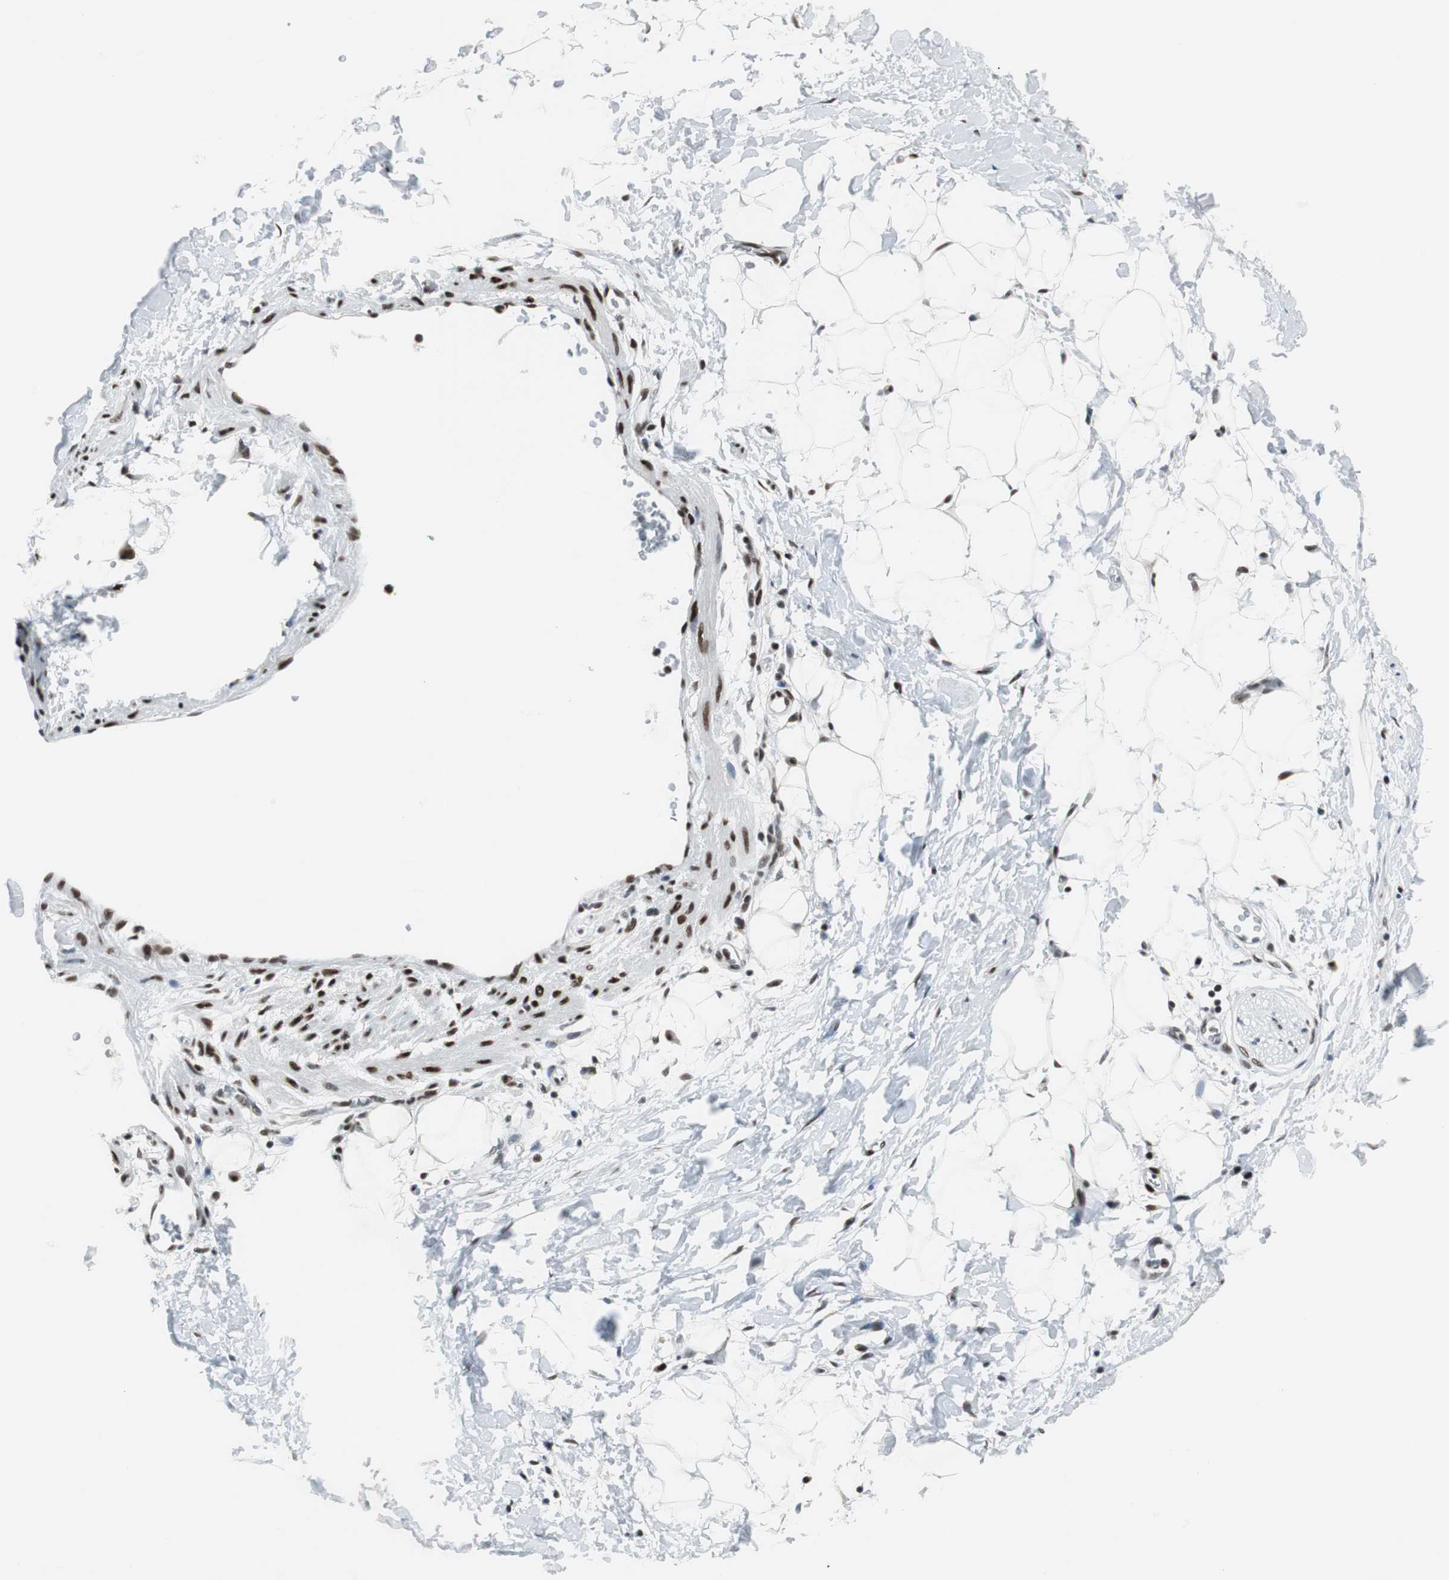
{"staining": {"intensity": "moderate", "quantity": "25%-75%", "location": "nuclear"}, "tissue": "adipose tissue", "cell_type": "Adipocytes", "image_type": "normal", "snomed": [{"axis": "morphology", "description": "Normal tissue, NOS"}, {"axis": "topography", "description": "Soft tissue"}], "caption": "A micrograph of adipose tissue stained for a protein demonstrates moderate nuclear brown staining in adipocytes.", "gene": "MEF2D", "patient": {"sex": "male", "age": 72}}